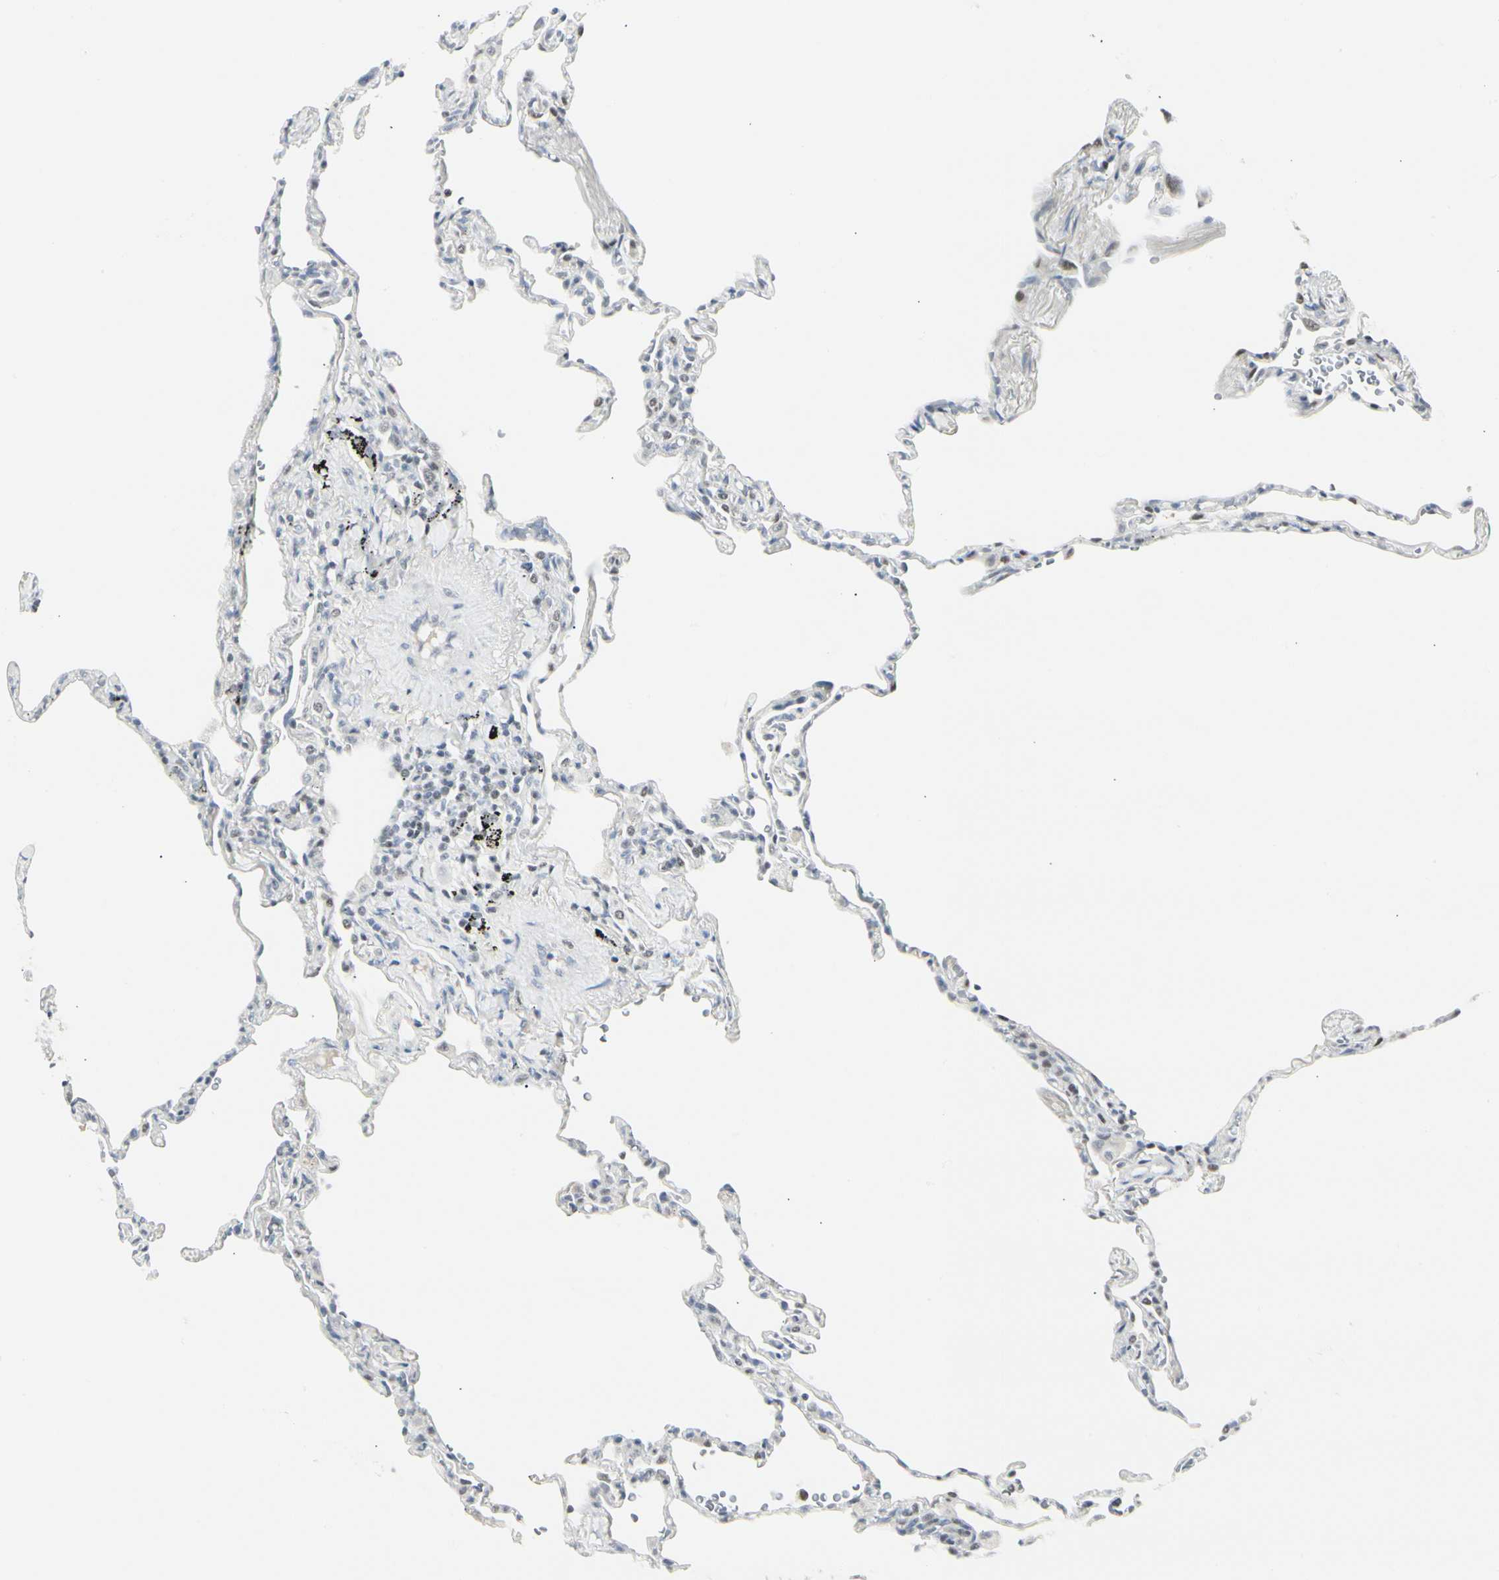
{"staining": {"intensity": "negative", "quantity": "none", "location": "none"}, "tissue": "lung", "cell_type": "Alveolar cells", "image_type": "normal", "snomed": [{"axis": "morphology", "description": "Normal tissue, NOS"}, {"axis": "topography", "description": "Lung"}], "caption": "Micrograph shows no significant protein expression in alveolar cells of benign lung. The staining is performed using DAB (3,3'-diaminobenzidine) brown chromogen with nuclei counter-stained in using hematoxylin.", "gene": "ZBTB7B", "patient": {"sex": "male", "age": 59}}